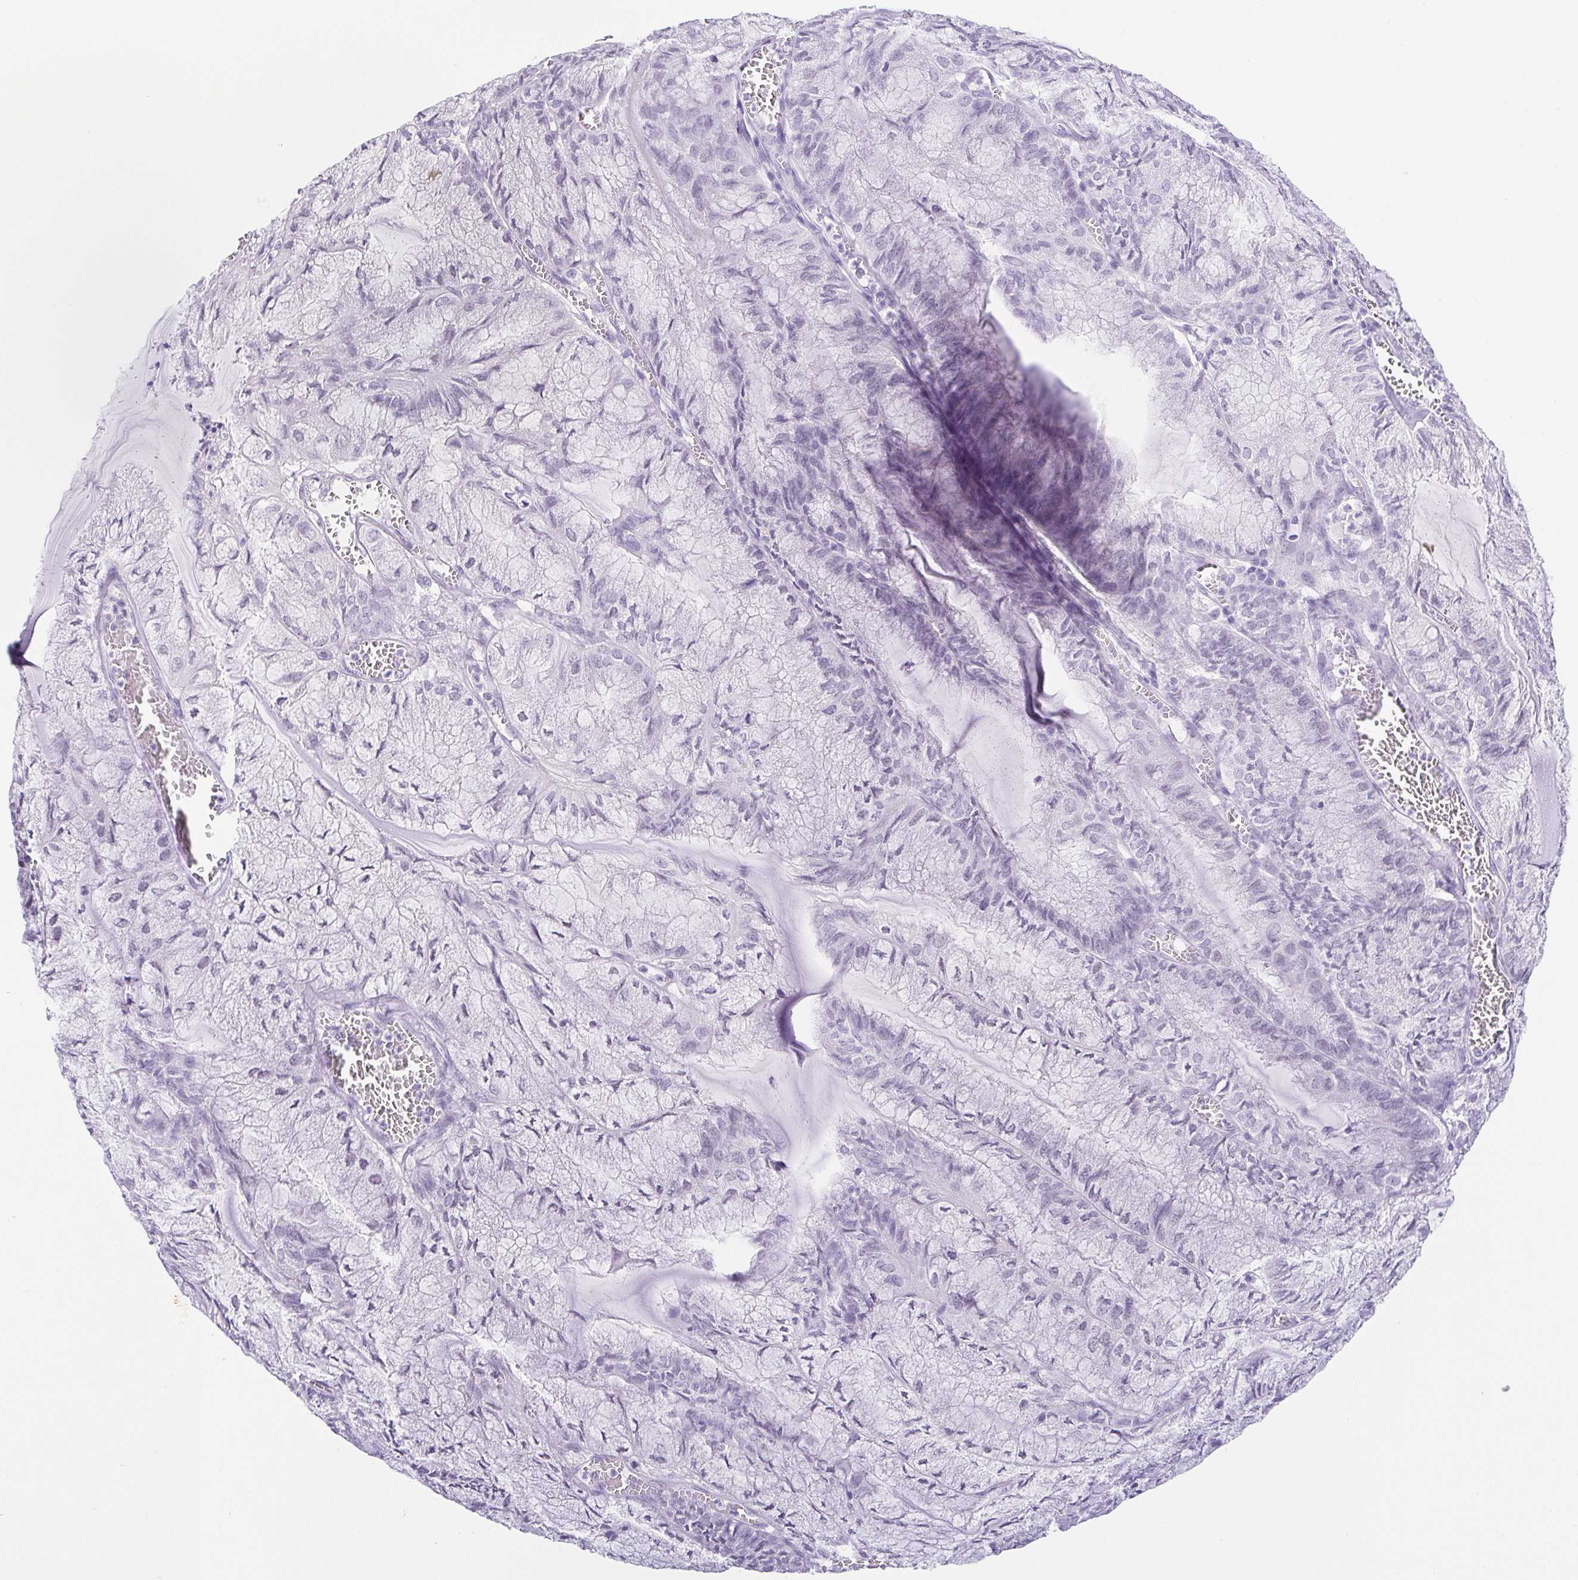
{"staining": {"intensity": "negative", "quantity": "none", "location": "none"}, "tissue": "endometrial cancer", "cell_type": "Tumor cells", "image_type": "cancer", "snomed": [{"axis": "morphology", "description": "Carcinoma, NOS"}, {"axis": "topography", "description": "Endometrium"}], "caption": "High power microscopy histopathology image of an immunohistochemistry micrograph of endometrial cancer (carcinoma), revealing no significant expression in tumor cells. Brightfield microscopy of IHC stained with DAB (brown) and hematoxylin (blue), captured at high magnification.", "gene": "ESX1", "patient": {"sex": "female", "age": 62}}